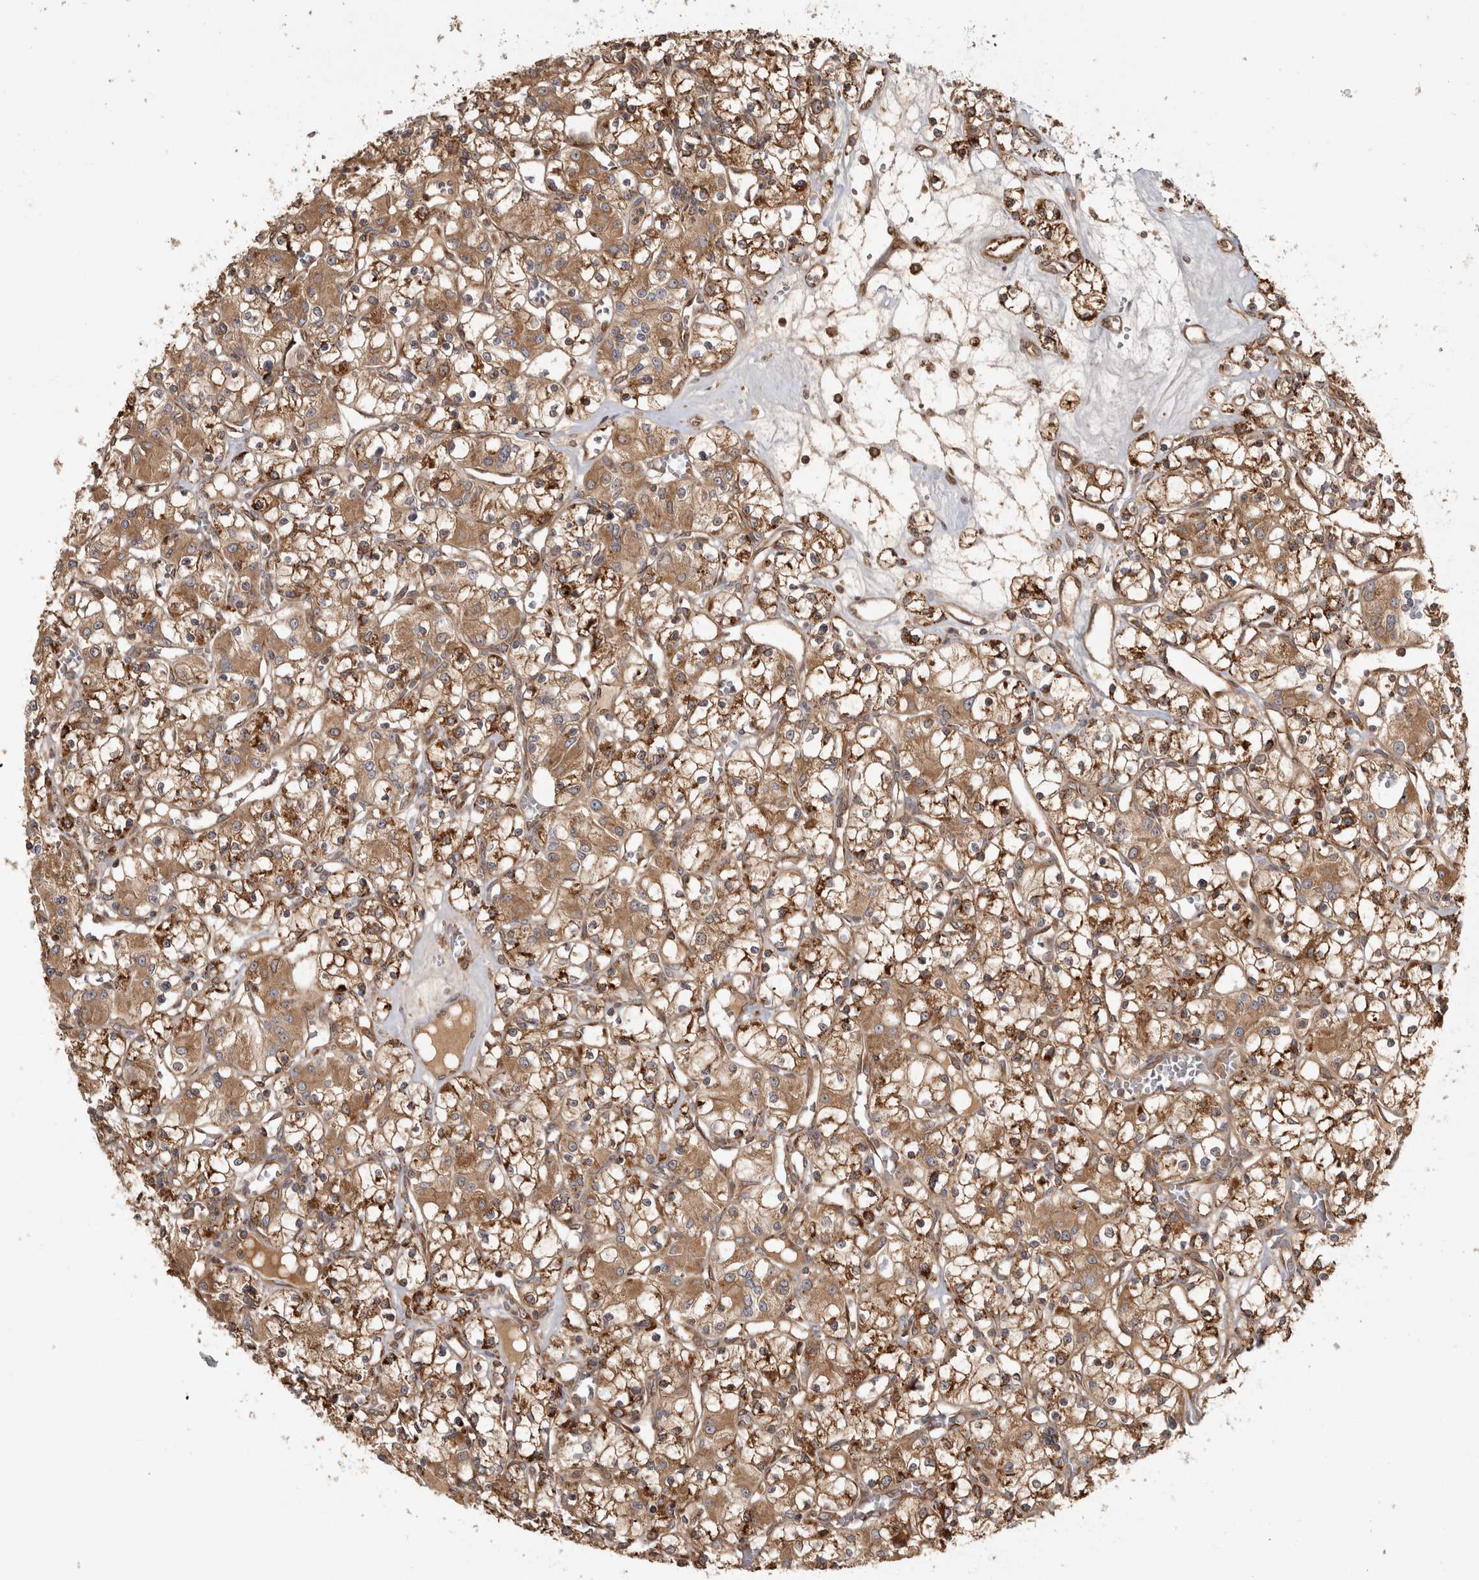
{"staining": {"intensity": "moderate", "quantity": ">75%", "location": "cytoplasmic/membranous"}, "tissue": "renal cancer", "cell_type": "Tumor cells", "image_type": "cancer", "snomed": [{"axis": "morphology", "description": "Adenocarcinoma, NOS"}, {"axis": "topography", "description": "Kidney"}], "caption": "This histopathology image shows IHC staining of human renal cancer (adenocarcinoma), with medium moderate cytoplasmic/membranous staining in approximately >75% of tumor cells.", "gene": "CAMSAP2", "patient": {"sex": "female", "age": 59}}